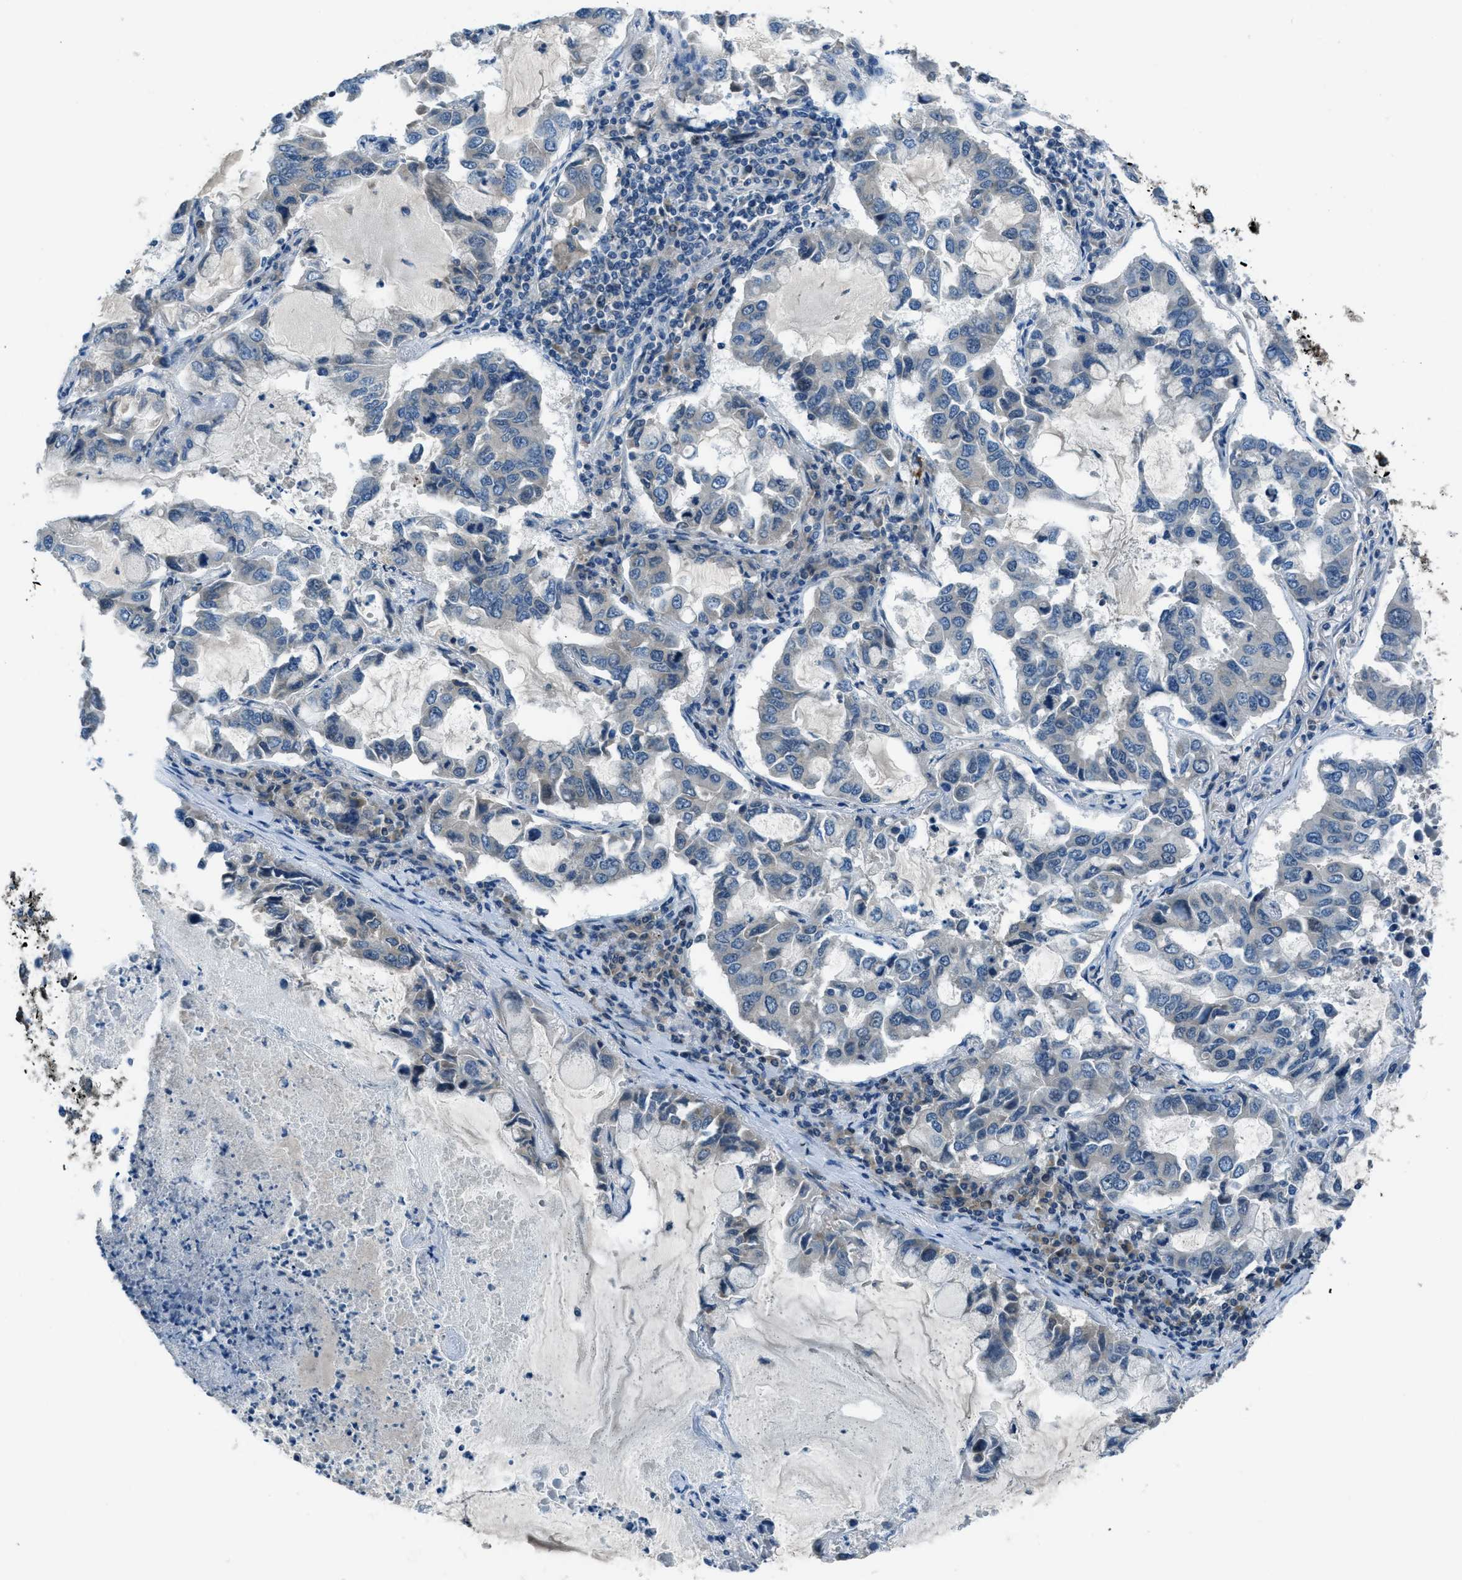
{"staining": {"intensity": "negative", "quantity": "none", "location": "none"}, "tissue": "lung cancer", "cell_type": "Tumor cells", "image_type": "cancer", "snomed": [{"axis": "morphology", "description": "Adenocarcinoma, NOS"}, {"axis": "topography", "description": "Lung"}], "caption": "Immunohistochemistry (IHC) micrograph of neoplastic tissue: human adenocarcinoma (lung) stained with DAB (3,3'-diaminobenzidine) demonstrates no significant protein expression in tumor cells.", "gene": "ARFGAP2", "patient": {"sex": "male", "age": 64}}